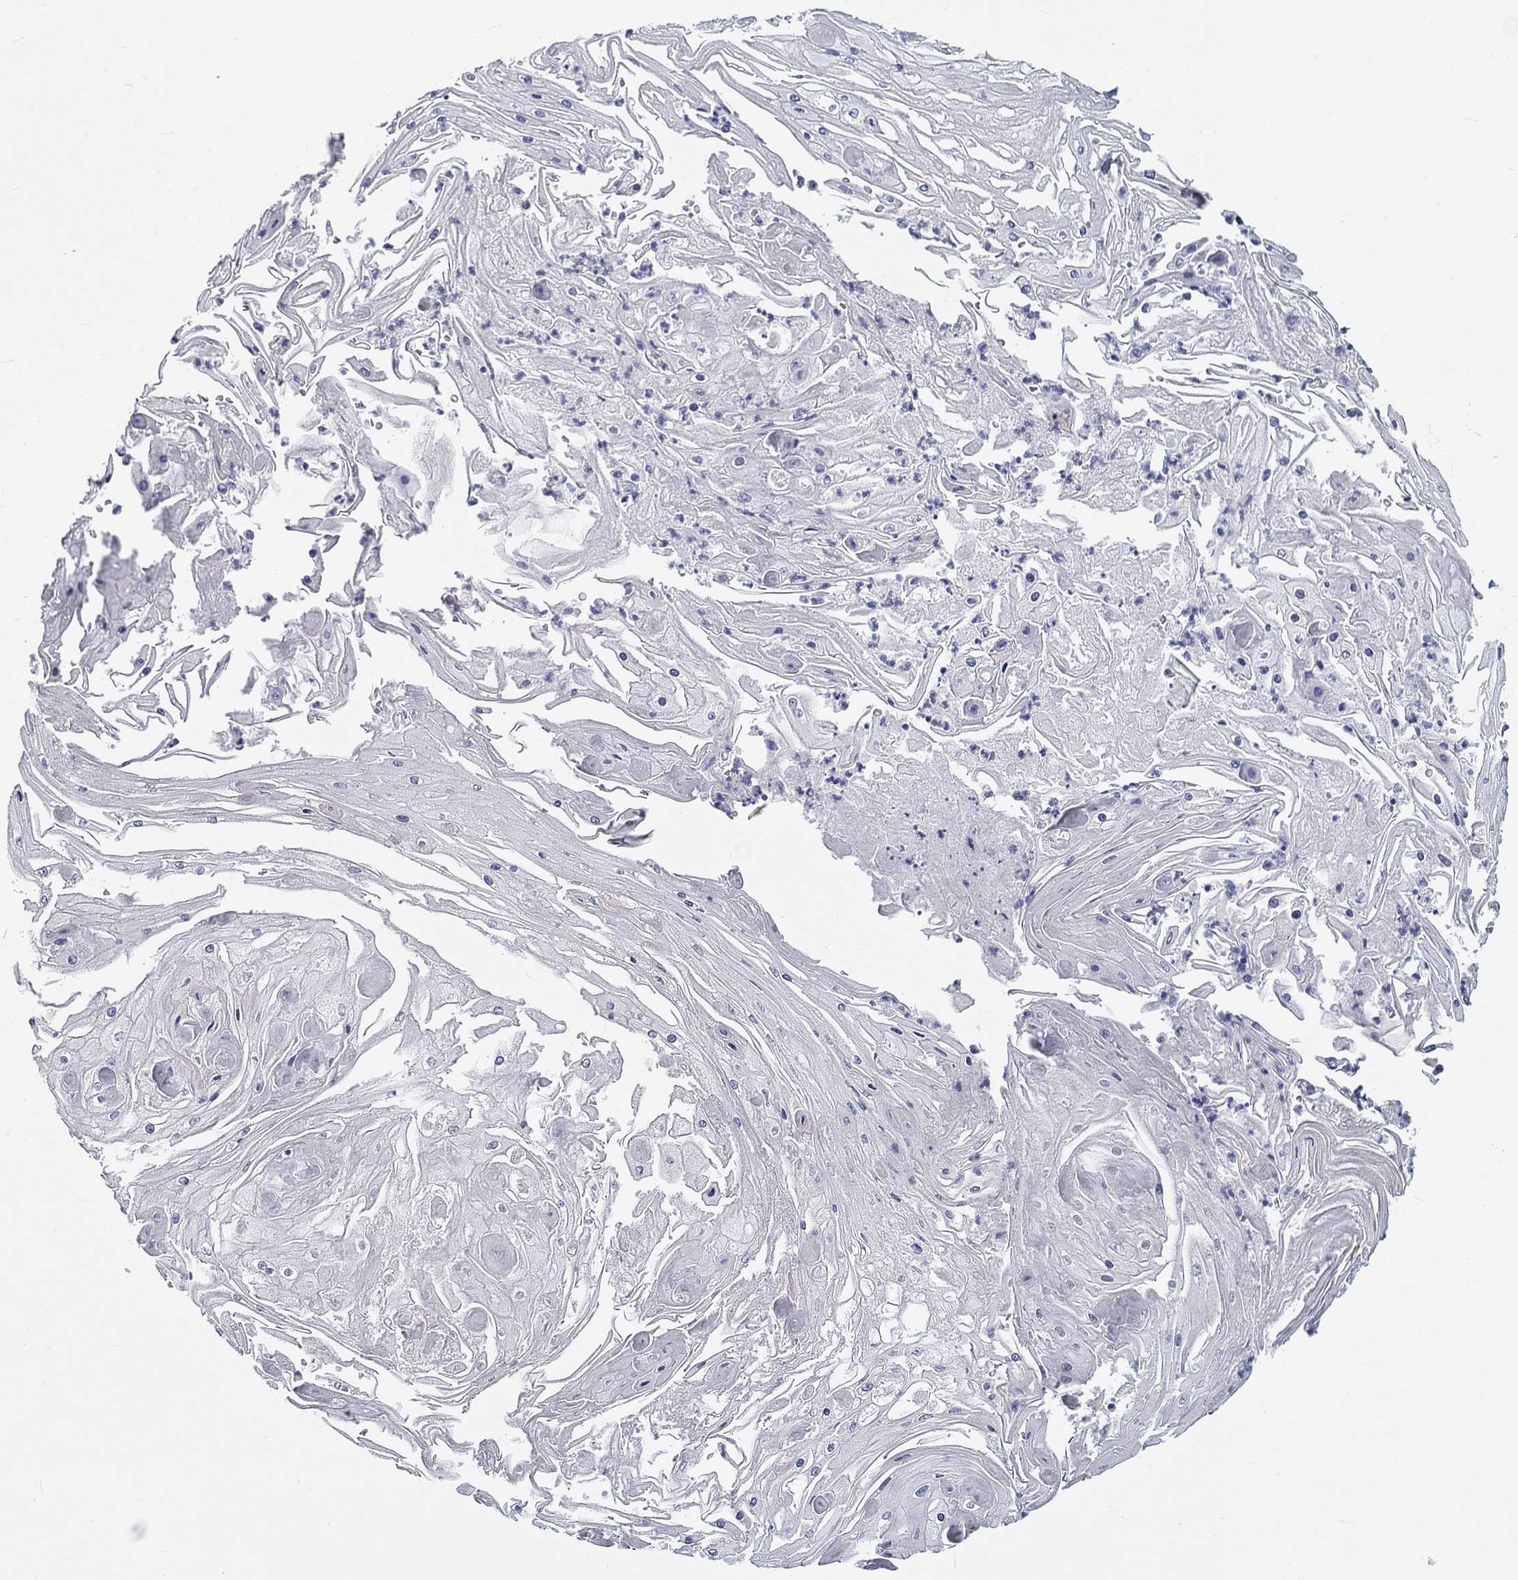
{"staining": {"intensity": "negative", "quantity": "none", "location": "none"}, "tissue": "skin cancer", "cell_type": "Tumor cells", "image_type": "cancer", "snomed": [{"axis": "morphology", "description": "Squamous cell carcinoma, NOS"}, {"axis": "topography", "description": "Skin"}], "caption": "Tumor cells are negative for protein expression in human skin squamous cell carcinoma. (Brightfield microscopy of DAB immunohistochemistry at high magnification).", "gene": "CRYGD", "patient": {"sex": "male", "age": 70}}